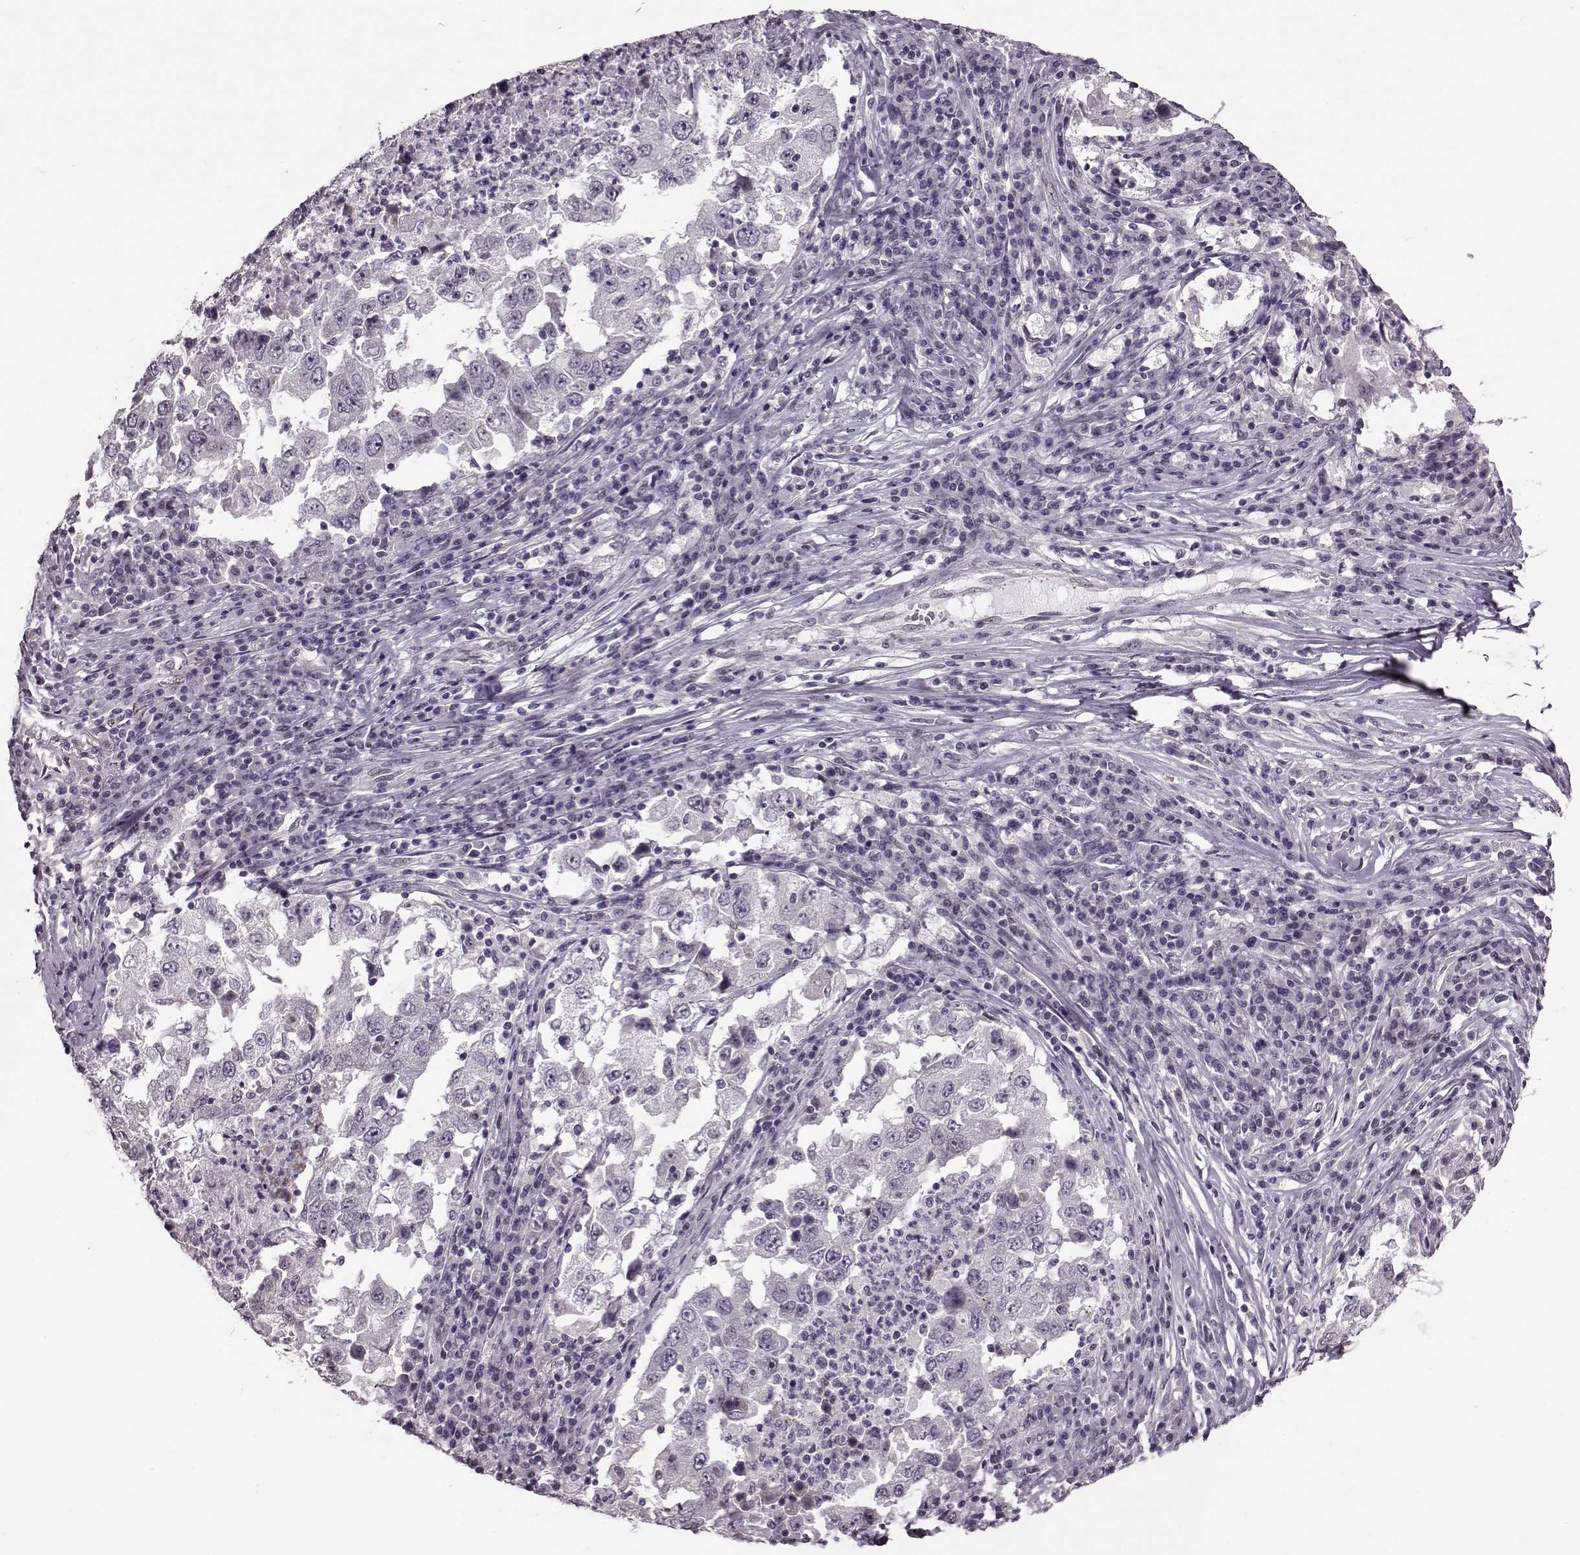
{"staining": {"intensity": "negative", "quantity": "none", "location": "none"}, "tissue": "lung cancer", "cell_type": "Tumor cells", "image_type": "cancer", "snomed": [{"axis": "morphology", "description": "Adenocarcinoma, NOS"}, {"axis": "topography", "description": "Lung"}], "caption": "This is an immunohistochemistry (IHC) image of lung cancer. There is no staining in tumor cells.", "gene": "STX1B", "patient": {"sex": "male", "age": 73}}